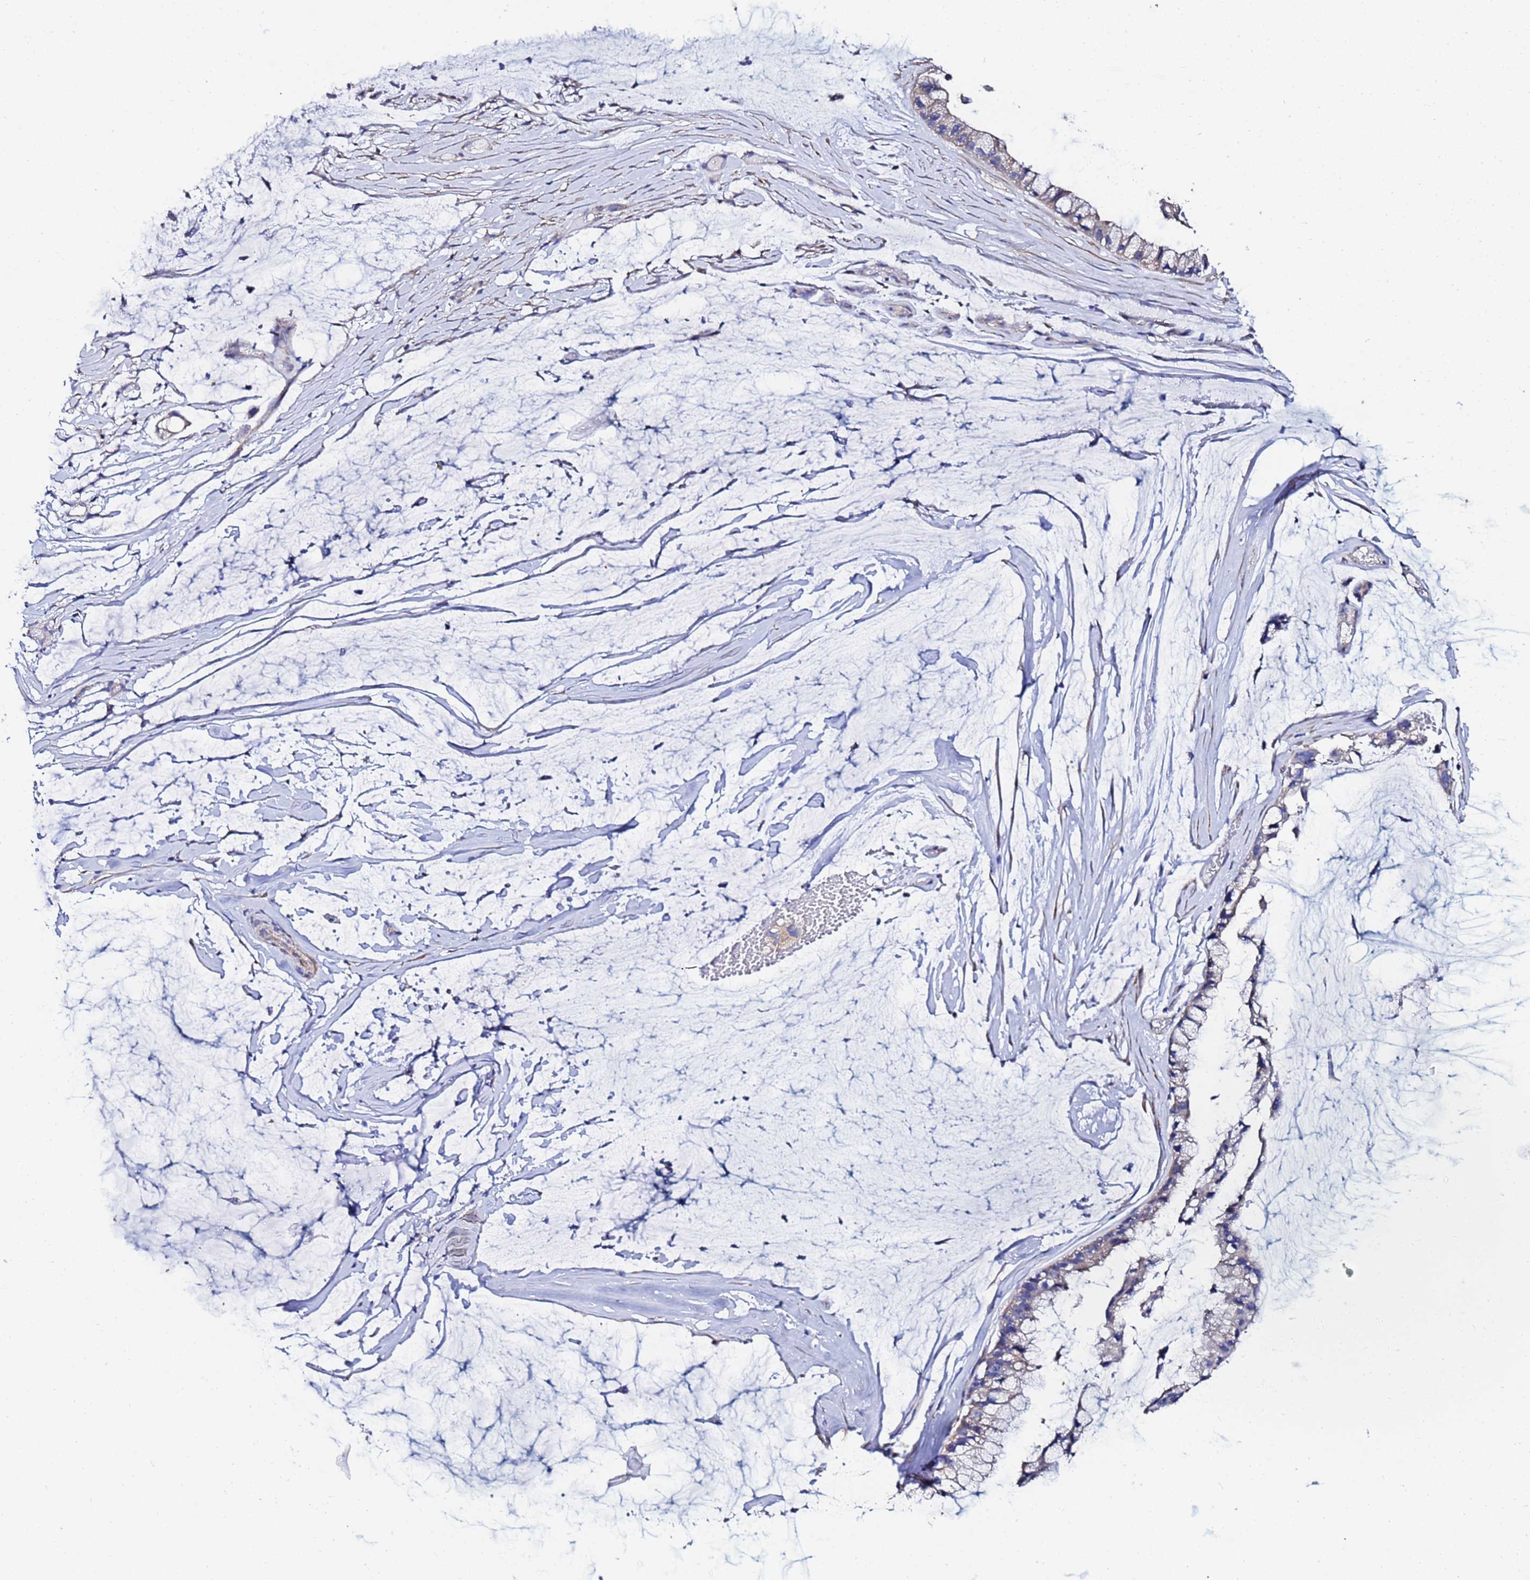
{"staining": {"intensity": "negative", "quantity": "none", "location": "none"}, "tissue": "ovarian cancer", "cell_type": "Tumor cells", "image_type": "cancer", "snomed": [{"axis": "morphology", "description": "Cystadenocarcinoma, mucinous, NOS"}, {"axis": "topography", "description": "Ovary"}], "caption": "A histopathology image of ovarian cancer stained for a protein shows no brown staining in tumor cells.", "gene": "FAHD2A", "patient": {"sex": "female", "age": 39}}